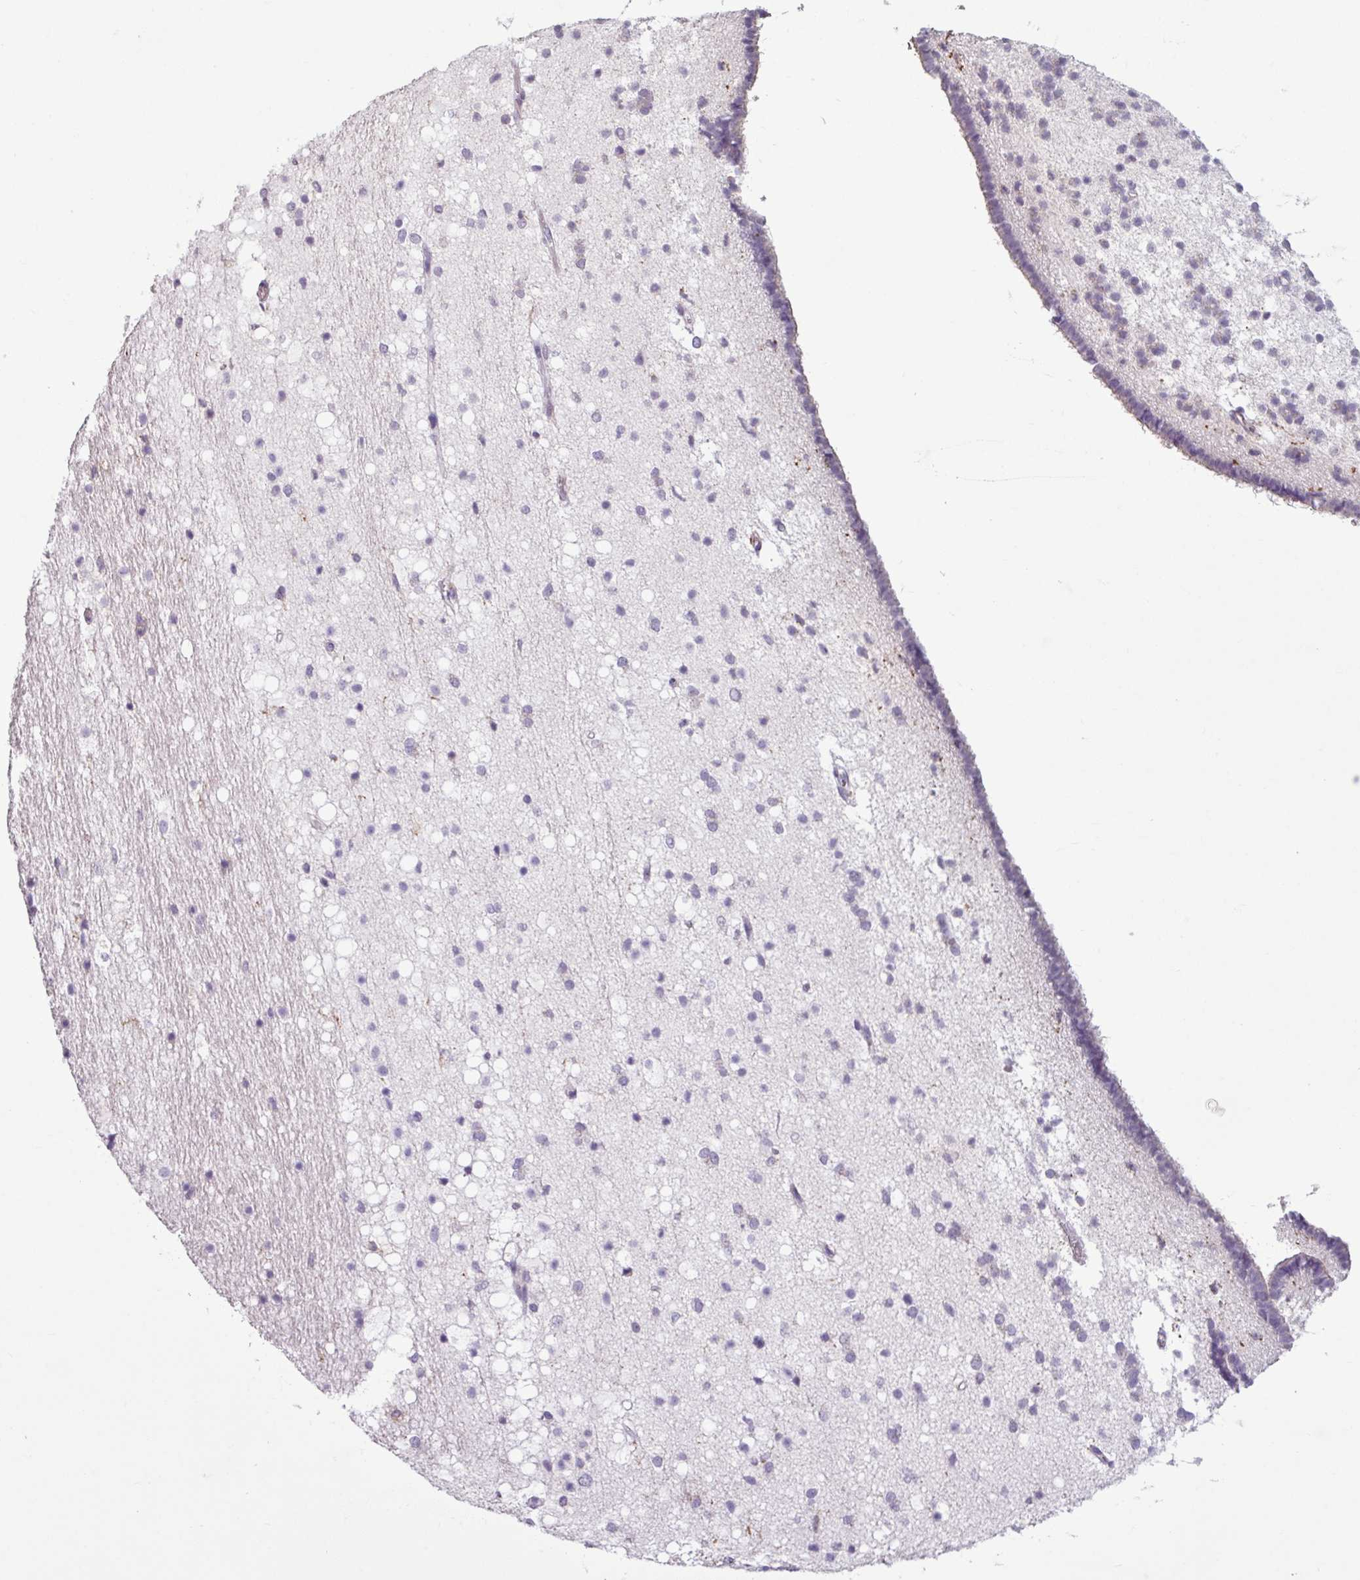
{"staining": {"intensity": "negative", "quantity": "none", "location": "none"}, "tissue": "caudate", "cell_type": "Glial cells", "image_type": "normal", "snomed": [{"axis": "morphology", "description": "Normal tissue, NOS"}, {"axis": "topography", "description": "Lateral ventricle wall"}], "caption": "Immunohistochemistry photomicrograph of unremarkable caudate: human caudate stained with DAB displays no significant protein expression in glial cells. The staining was performed using DAB to visualize the protein expression in brown, while the nuclei were stained in blue with hematoxylin (Magnification: 20x).", "gene": "C9orf24", "patient": {"sex": "male", "age": 37}}